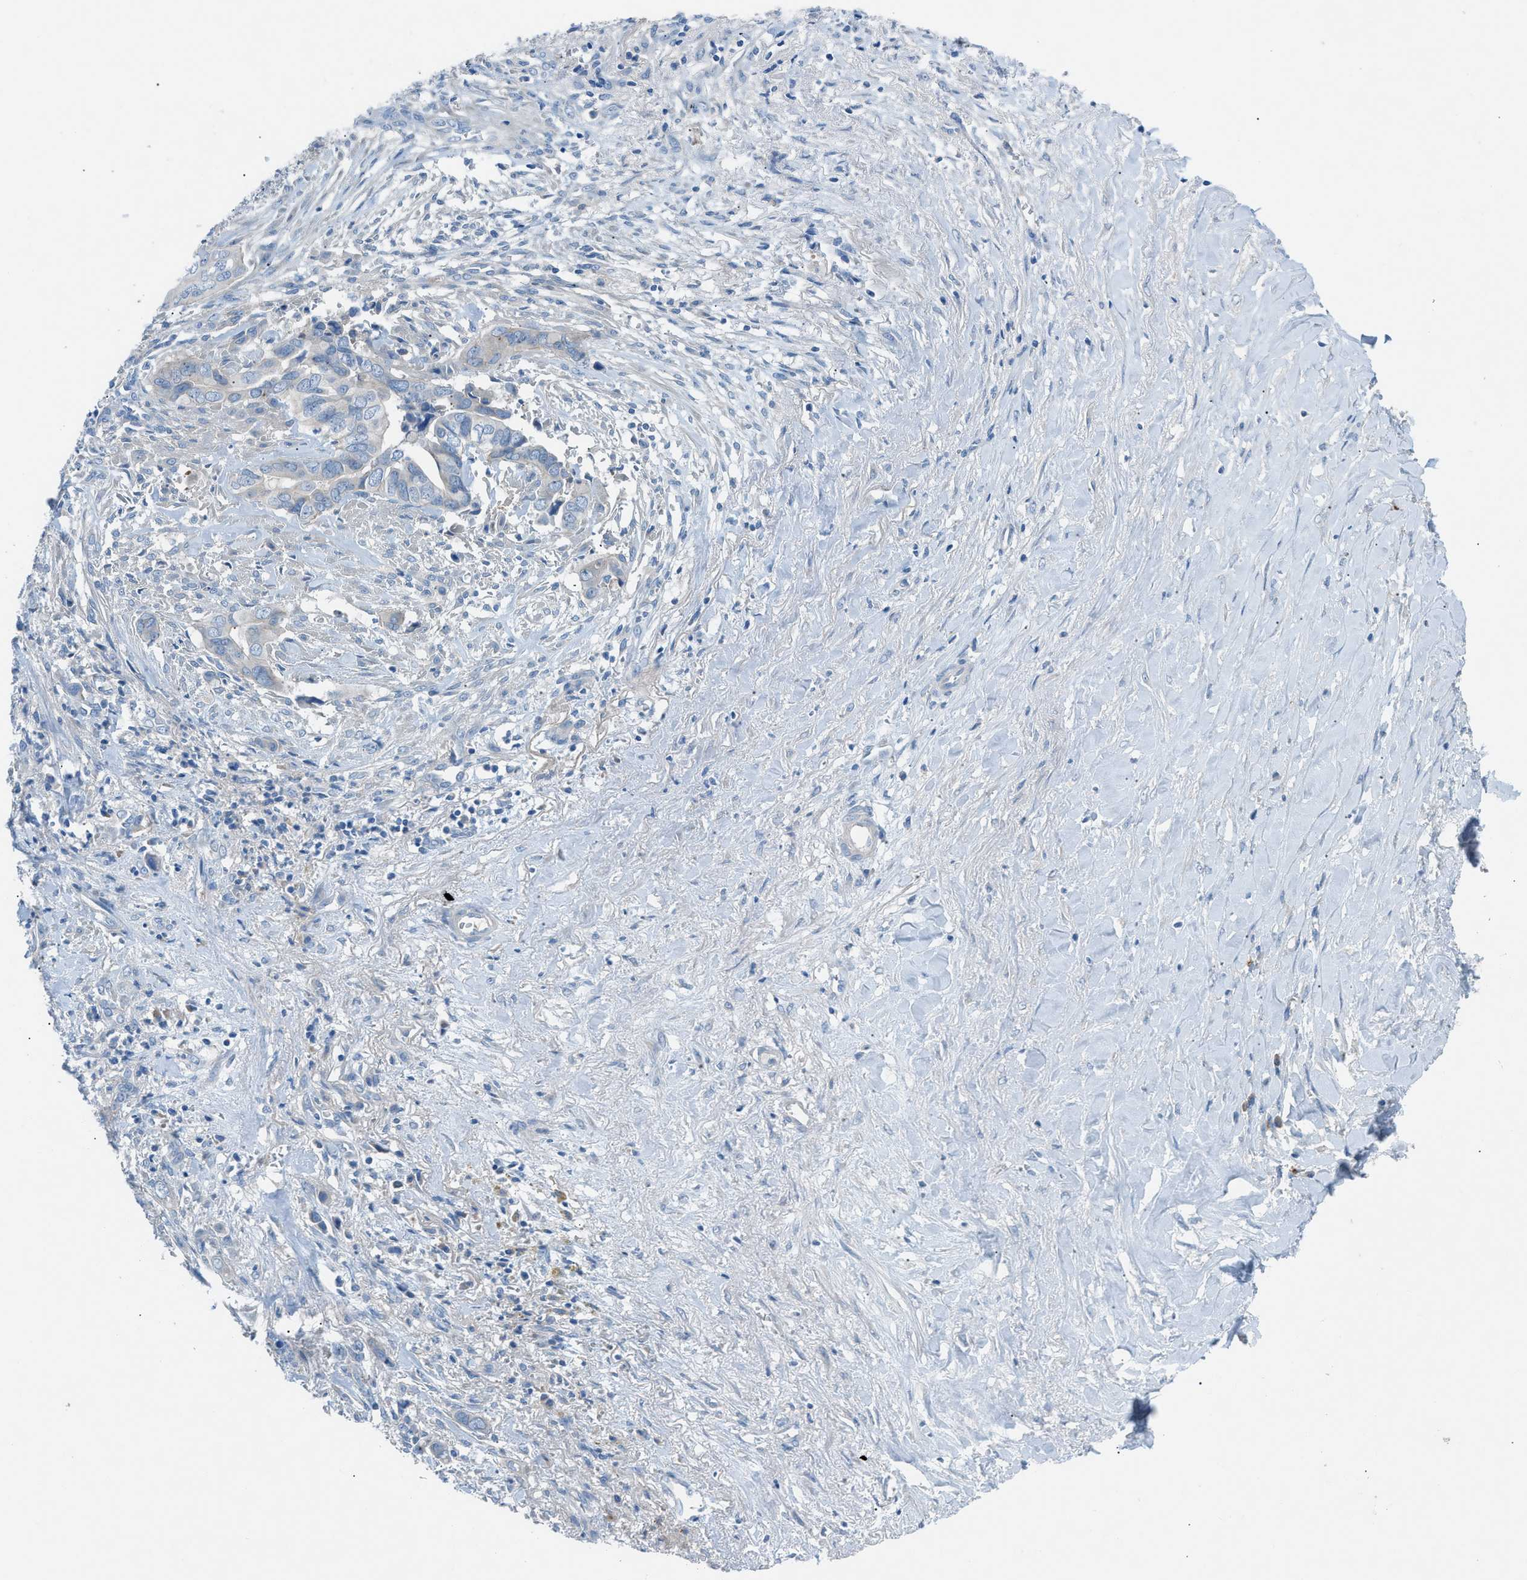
{"staining": {"intensity": "negative", "quantity": "none", "location": "none"}, "tissue": "liver cancer", "cell_type": "Tumor cells", "image_type": "cancer", "snomed": [{"axis": "morphology", "description": "Cholangiocarcinoma"}, {"axis": "topography", "description": "Liver"}], "caption": "Immunohistochemistry photomicrograph of human liver cancer stained for a protein (brown), which exhibits no staining in tumor cells.", "gene": "C5AR2", "patient": {"sex": "female", "age": 79}}